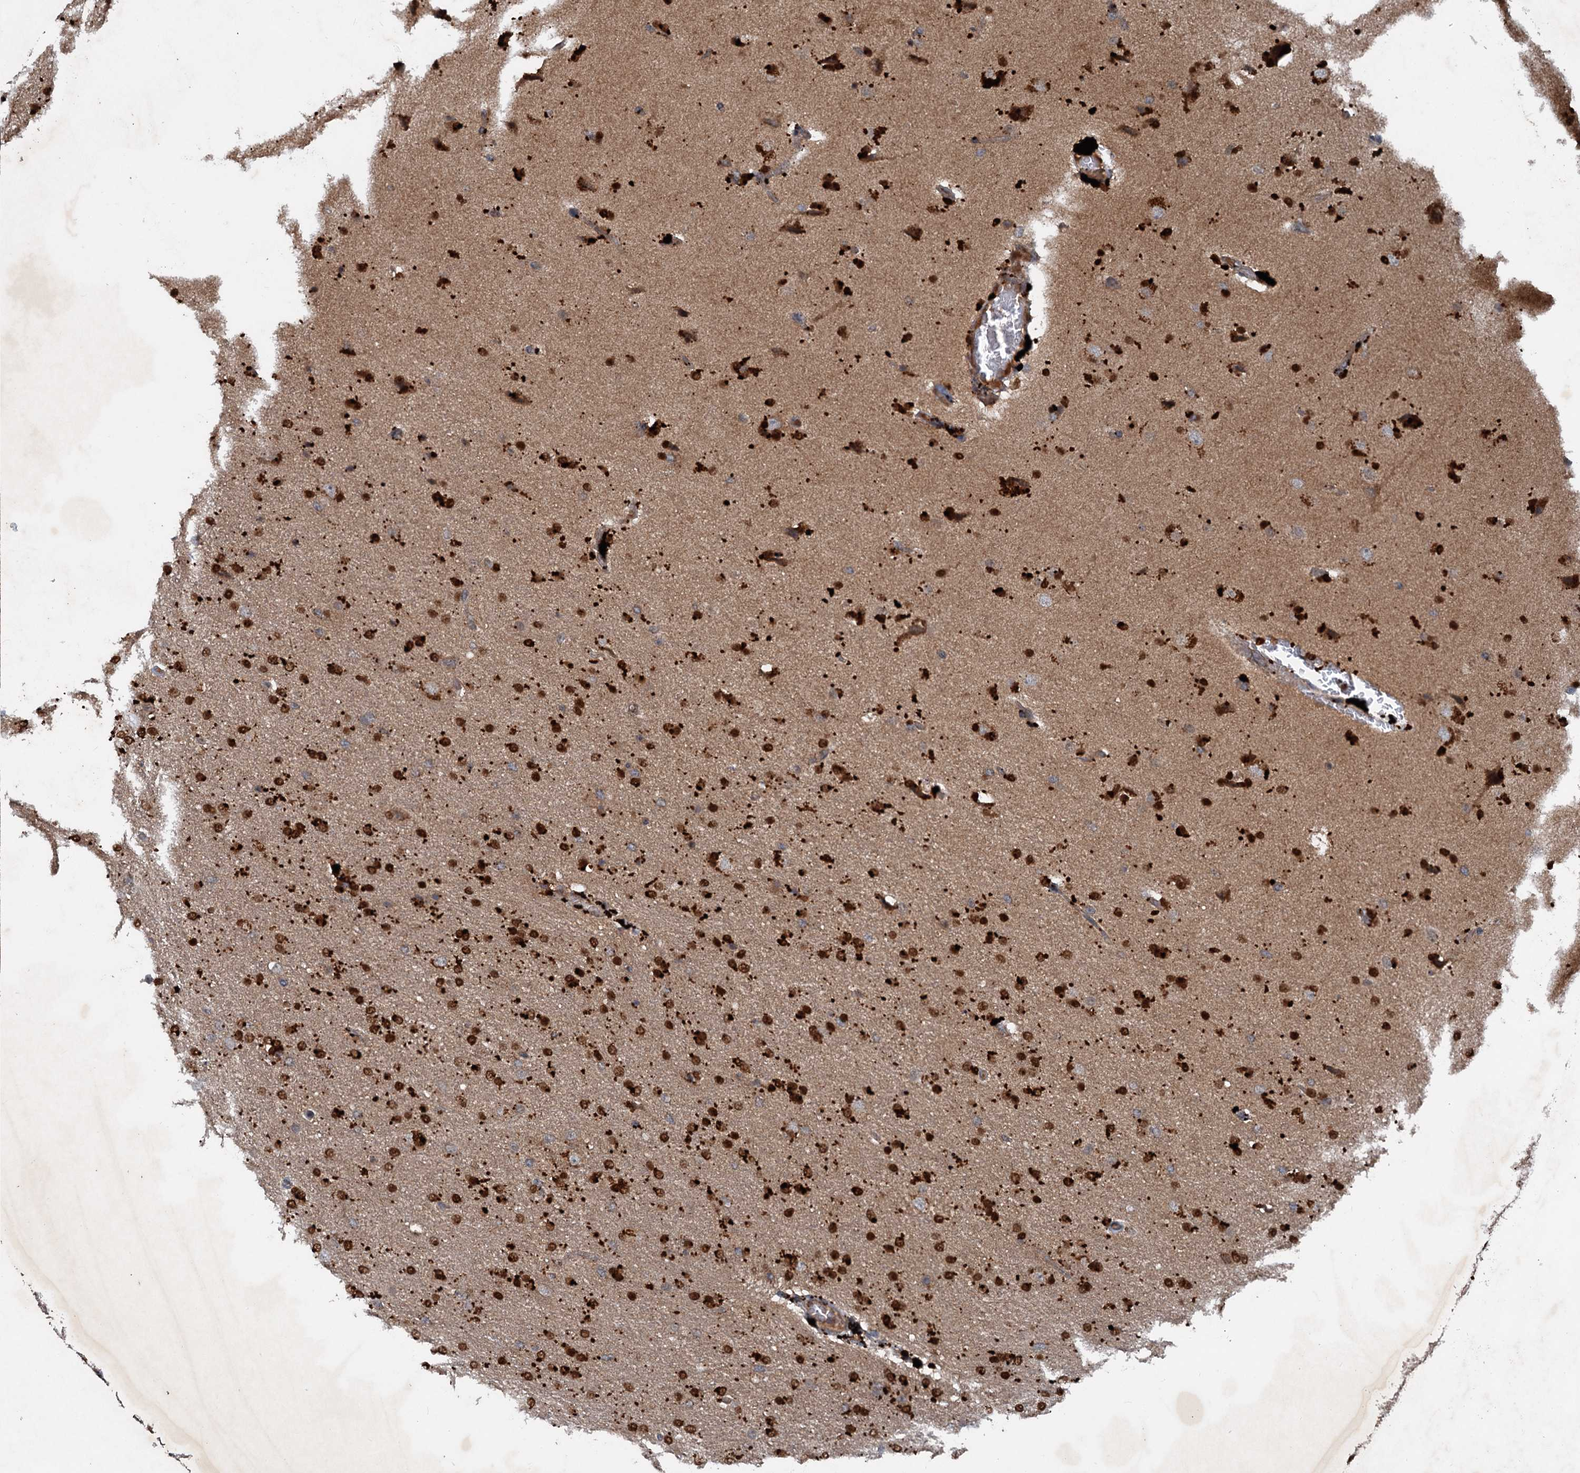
{"staining": {"intensity": "strong", "quantity": ">75%", "location": "cytoplasmic/membranous,nuclear"}, "tissue": "glioma", "cell_type": "Tumor cells", "image_type": "cancer", "snomed": [{"axis": "morphology", "description": "Glioma, malignant, High grade"}, {"axis": "topography", "description": "Brain"}], "caption": "Approximately >75% of tumor cells in malignant glioma (high-grade) show strong cytoplasmic/membranous and nuclear protein positivity as visualized by brown immunohistochemical staining.", "gene": "N4BP2L2", "patient": {"sex": "male", "age": 72}}